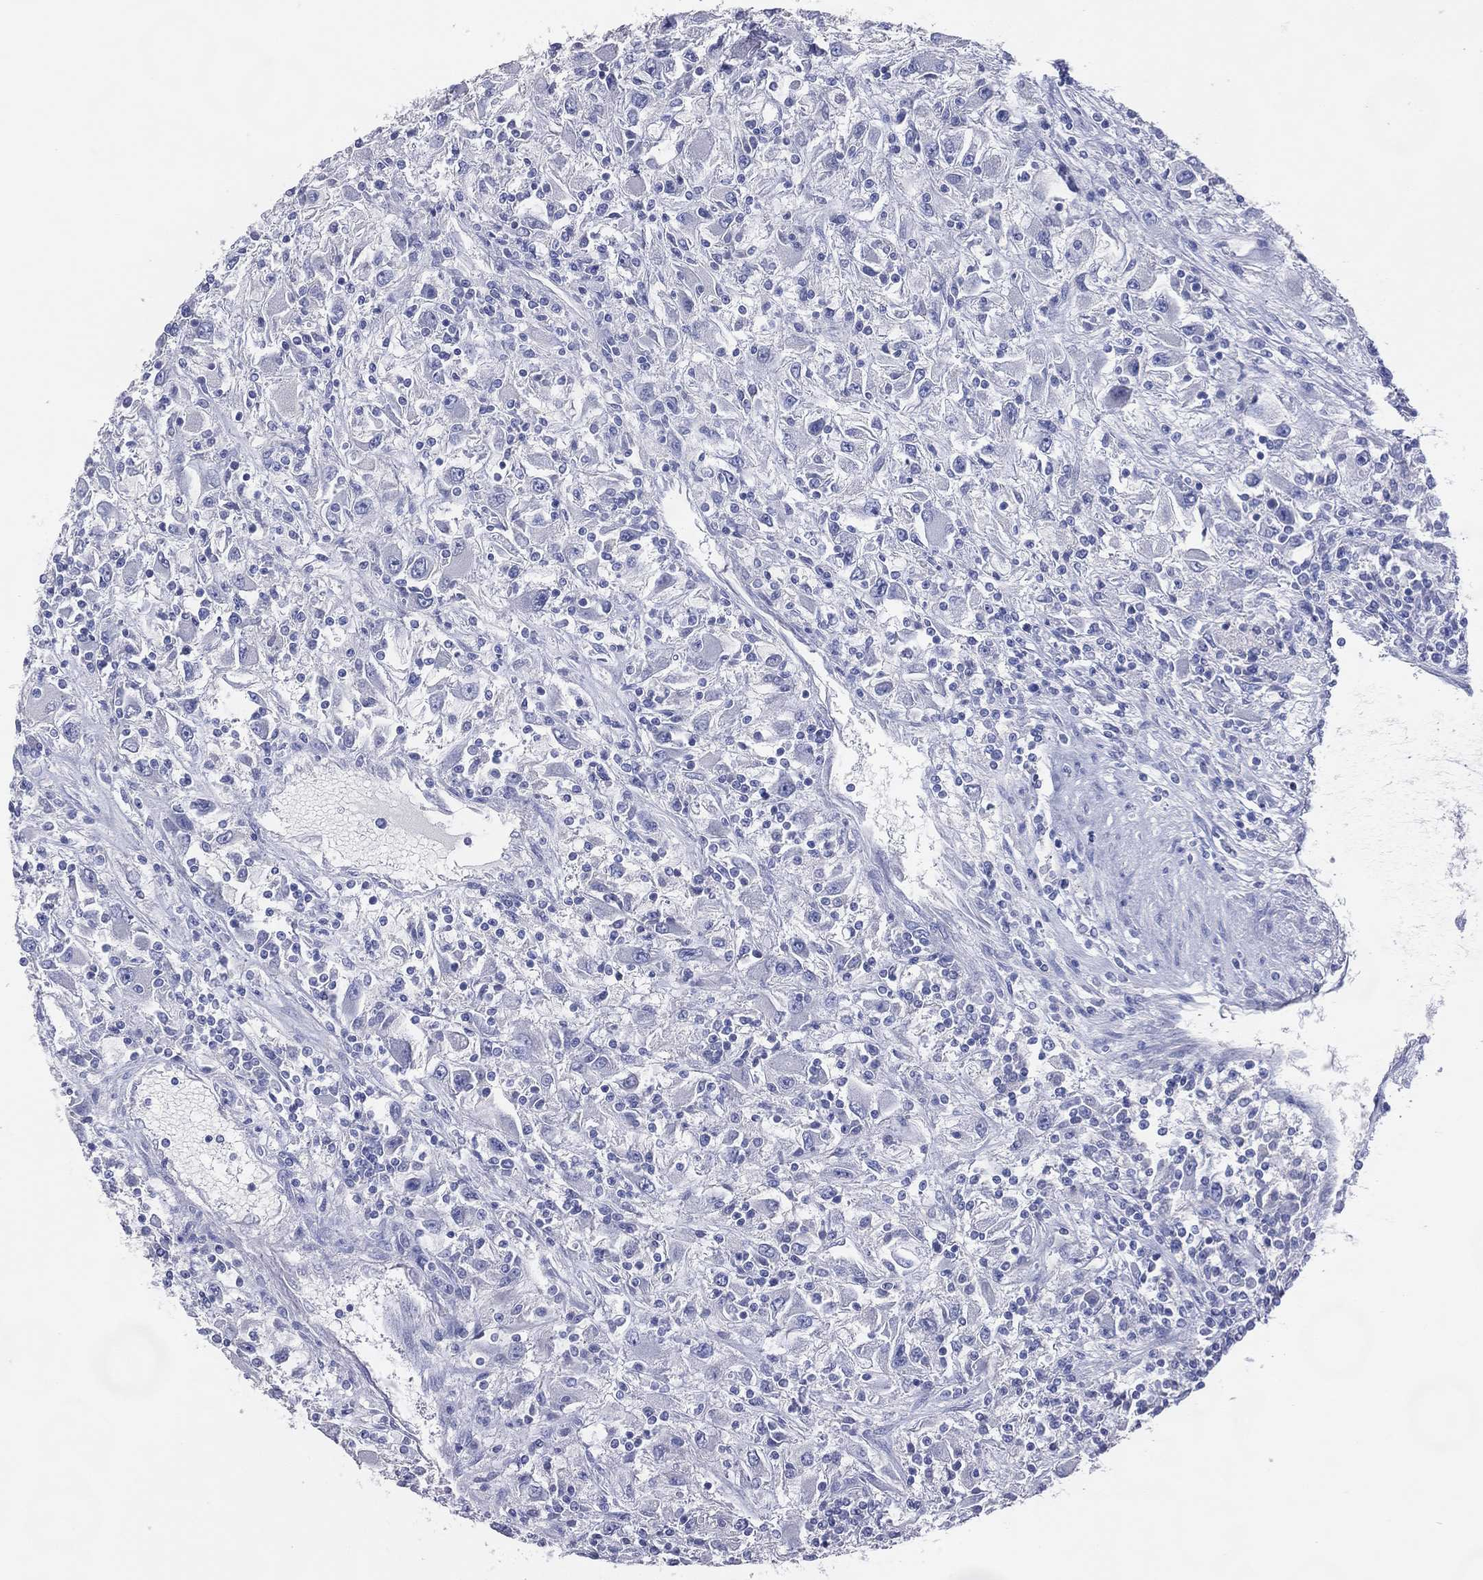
{"staining": {"intensity": "negative", "quantity": "none", "location": "none"}, "tissue": "renal cancer", "cell_type": "Tumor cells", "image_type": "cancer", "snomed": [{"axis": "morphology", "description": "Adenocarcinoma, NOS"}, {"axis": "topography", "description": "Kidney"}], "caption": "Tumor cells show no significant protein staining in renal adenocarcinoma. Brightfield microscopy of immunohistochemistry stained with DAB (3,3'-diaminobenzidine) (brown) and hematoxylin (blue), captured at high magnification.", "gene": "DNAH6", "patient": {"sex": "female", "age": 67}}